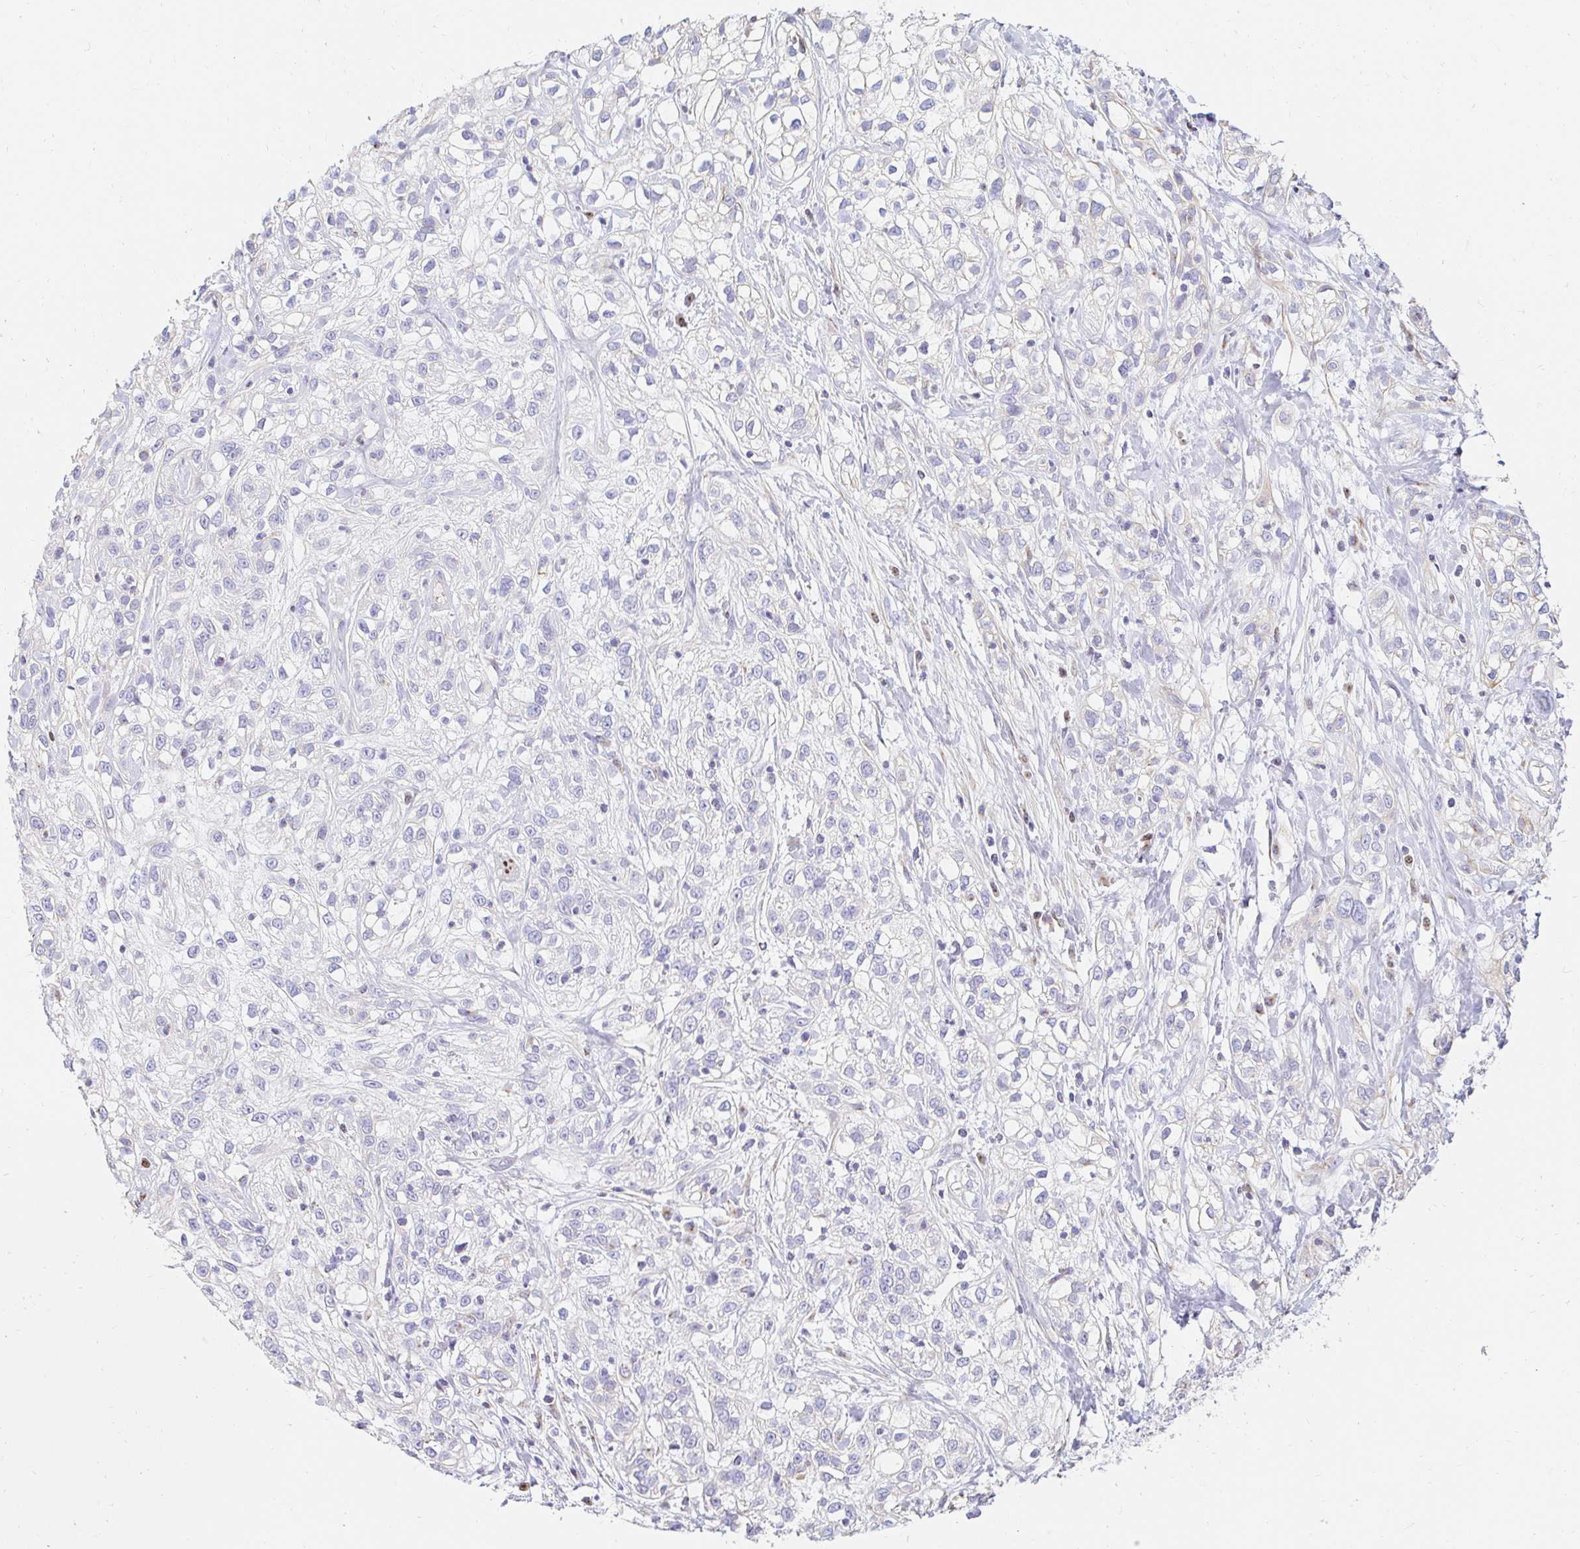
{"staining": {"intensity": "negative", "quantity": "none", "location": "none"}, "tissue": "skin cancer", "cell_type": "Tumor cells", "image_type": "cancer", "snomed": [{"axis": "morphology", "description": "Squamous cell carcinoma, NOS"}, {"axis": "topography", "description": "Skin"}], "caption": "There is no significant expression in tumor cells of skin cancer. Brightfield microscopy of immunohistochemistry stained with DAB (3,3'-diaminobenzidine) (brown) and hematoxylin (blue), captured at high magnification.", "gene": "CAPSL", "patient": {"sex": "male", "age": 82}}